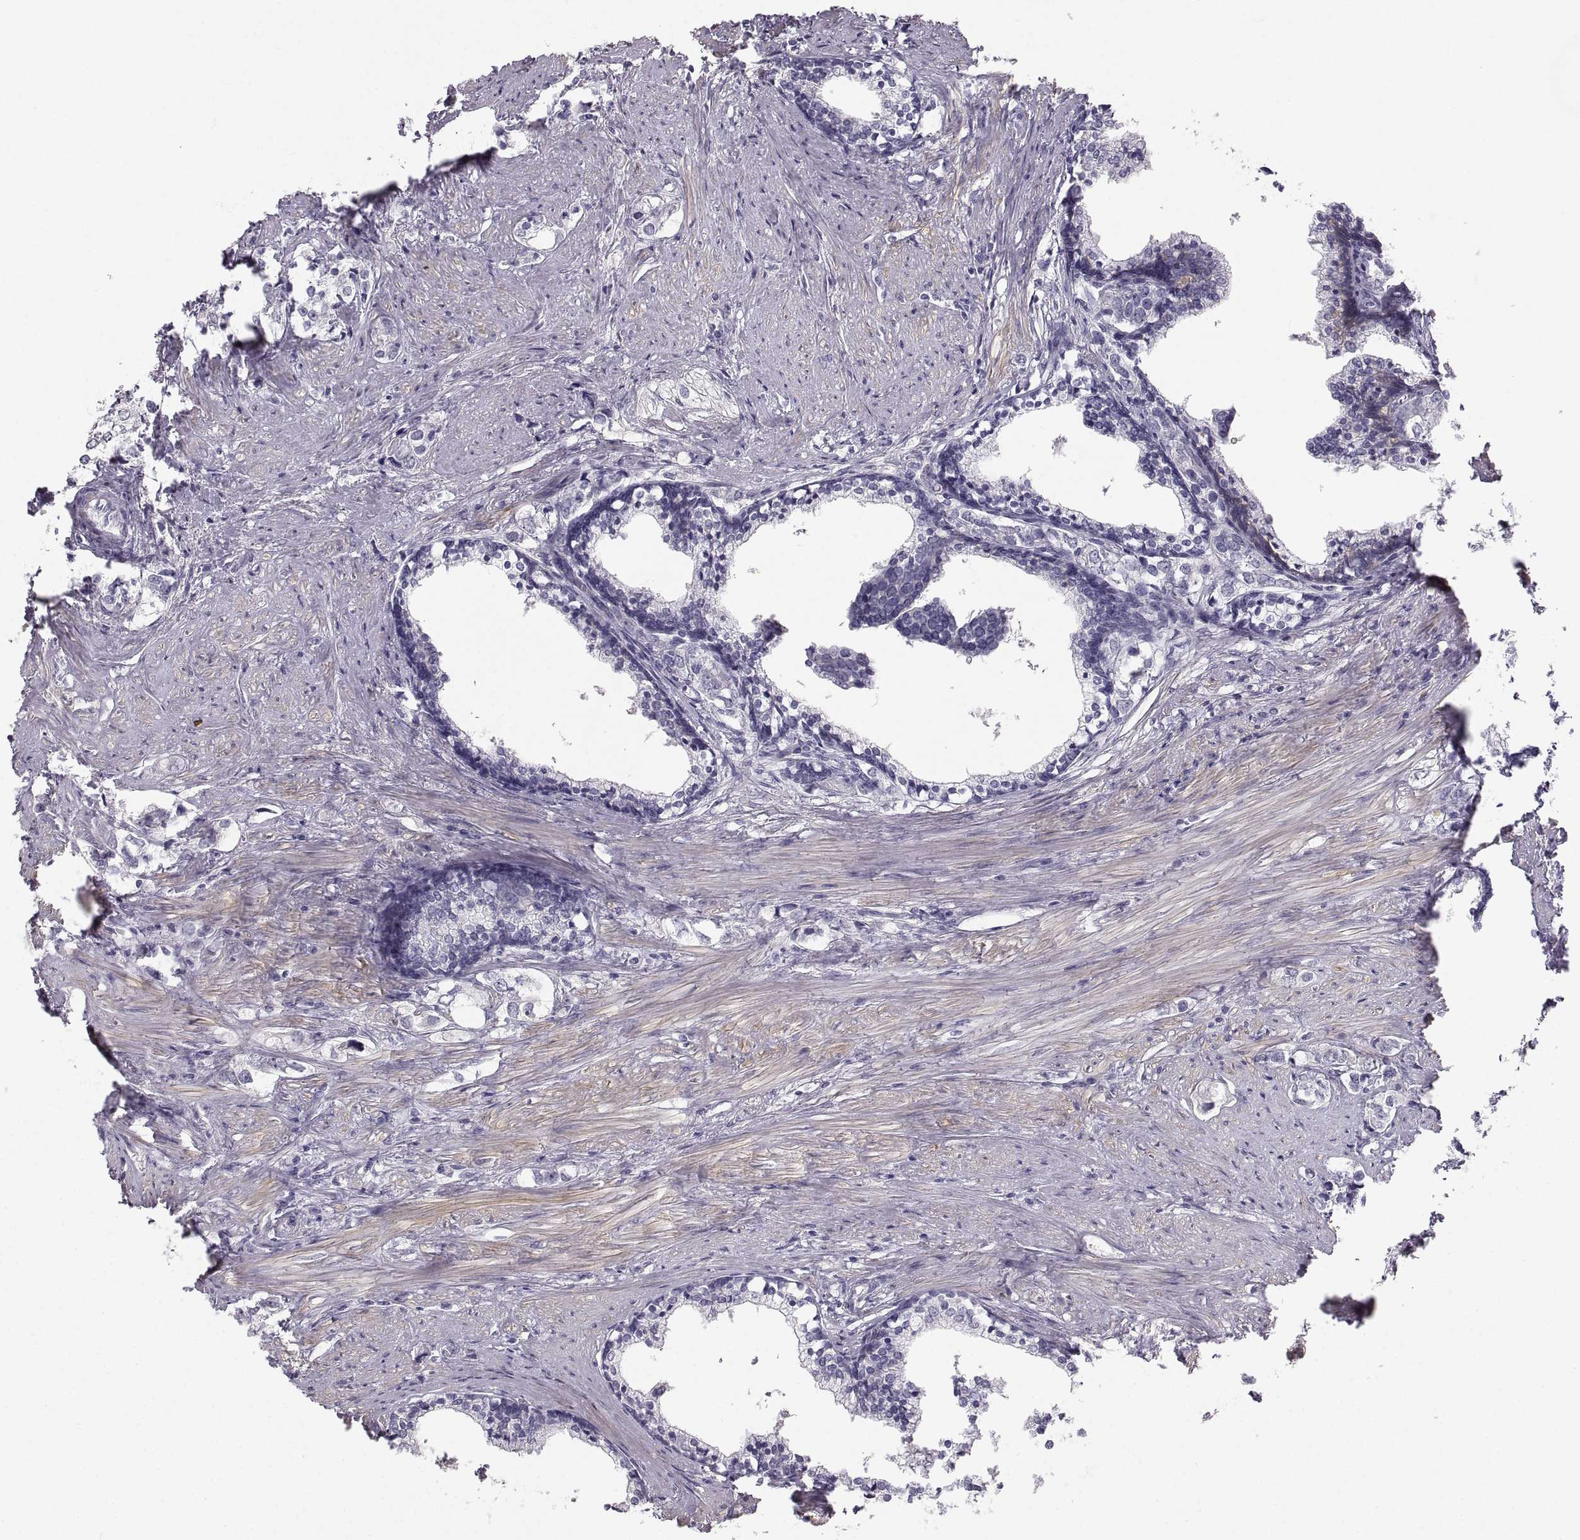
{"staining": {"intensity": "negative", "quantity": "none", "location": "none"}, "tissue": "prostate cancer", "cell_type": "Tumor cells", "image_type": "cancer", "snomed": [{"axis": "morphology", "description": "Adenocarcinoma, NOS"}, {"axis": "topography", "description": "Prostate and seminal vesicle, NOS"}], "caption": "Tumor cells are negative for brown protein staining in prostate adenocarcinoma.", "gene": "ZNF185", "patient": {"sex": "male", "age": 63}}